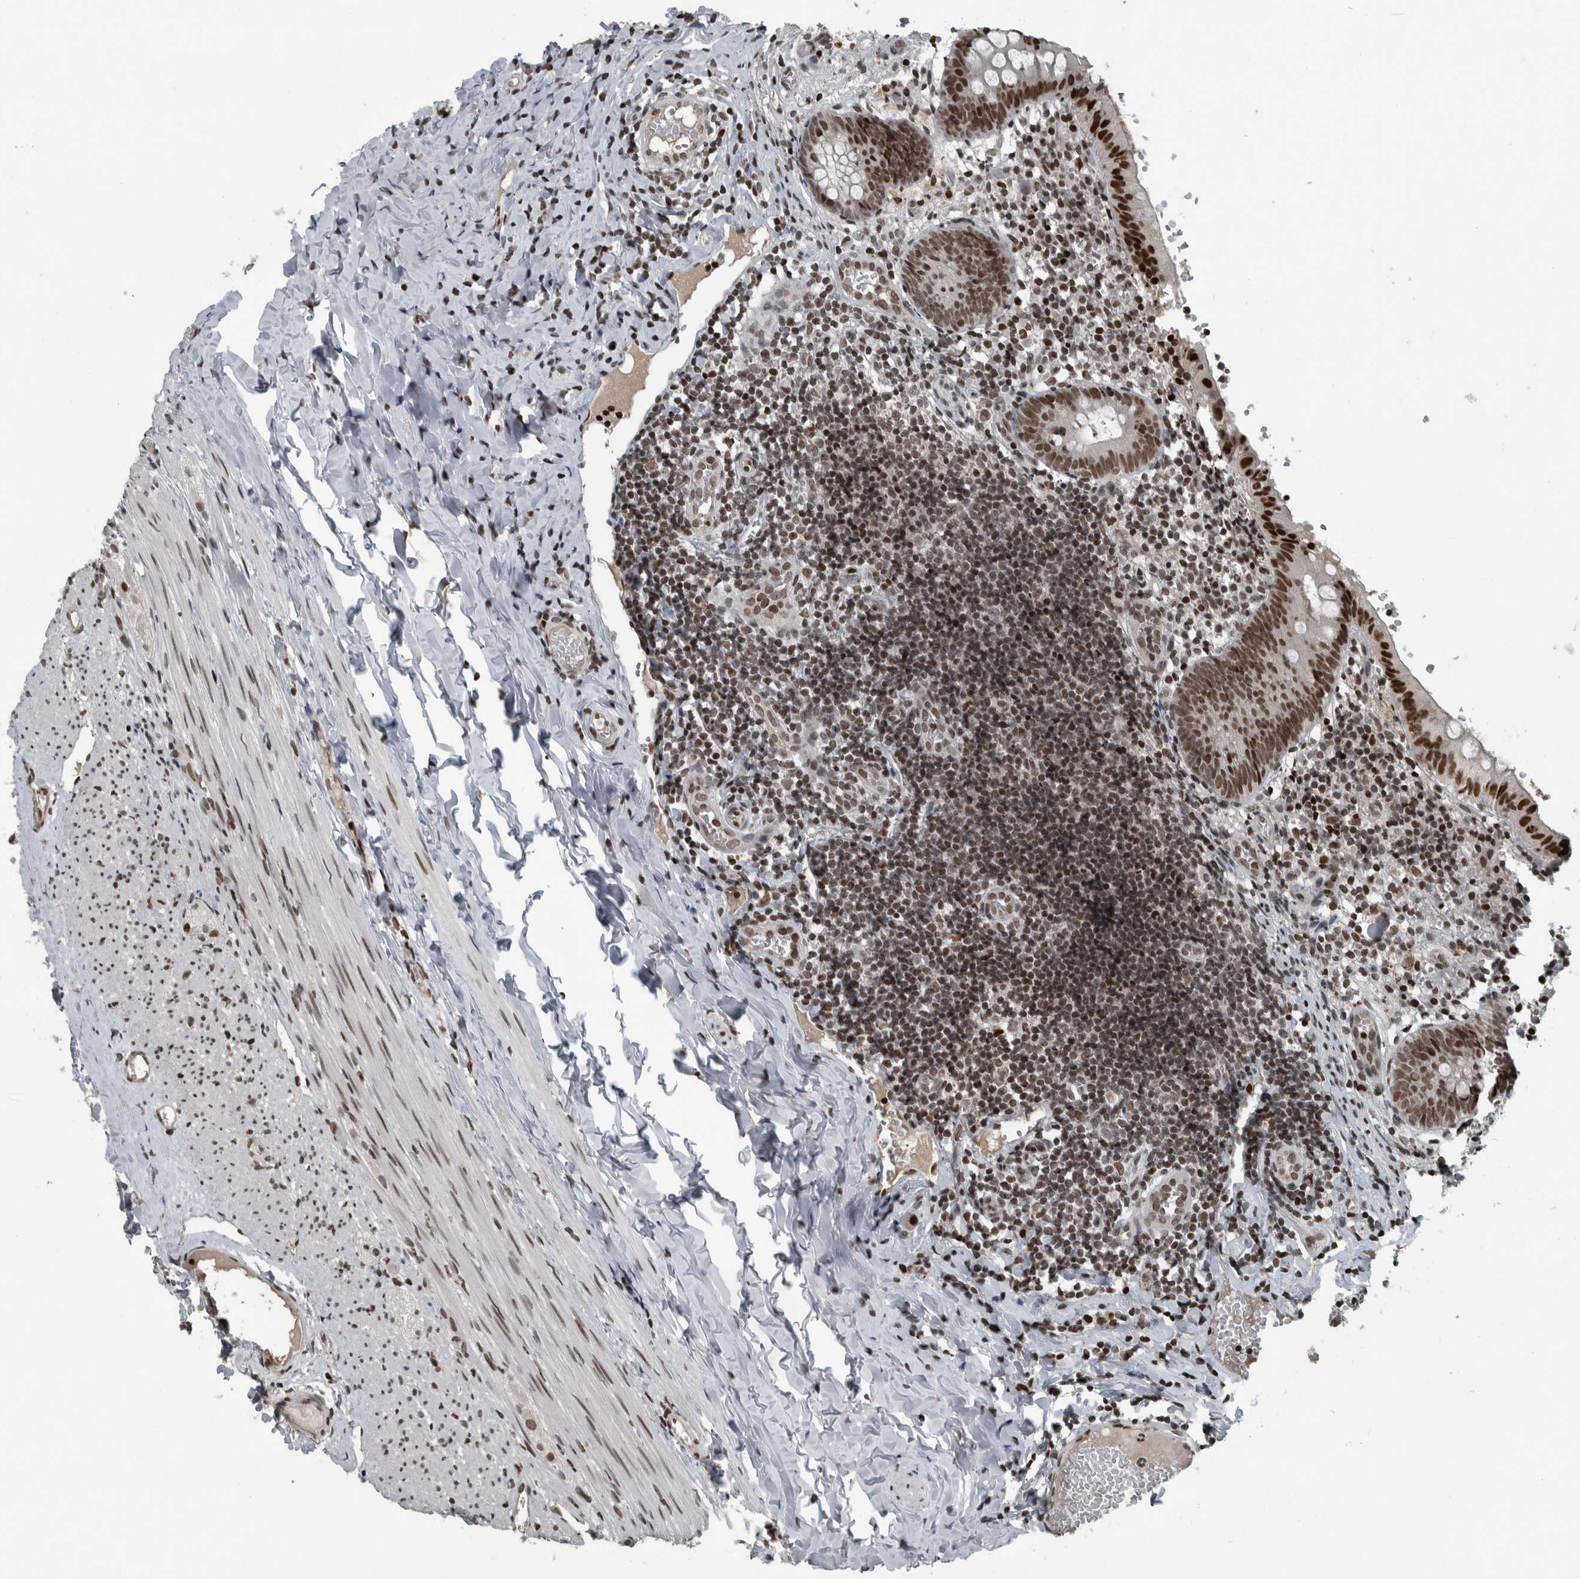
{"staining": {"intensity": "strong", "quantity": ">75%", "location": "nuclear"}, "tissue": "appendix", "cell_type": "Glandular cells", "image_type": "normal", "snomed": [{"axis": "morphology", "description": "Normal tissue, NOS"}, {"axis": "topography", "description": "Appendix"}], "caption": "Immunohistochemistry staining of normal appendix, which exhibits high levels of strong nuclear expression in about >75% of glandular cells indicating strong nuclear protein expression. The staining was performed using DAB (3,3'-diaminobenzidine) (brown) for protein detection and nuclei were counterstained in hematoxylin (blue).", "gene": "UNC50", "patient": {"sex": "male", "age": 8}}